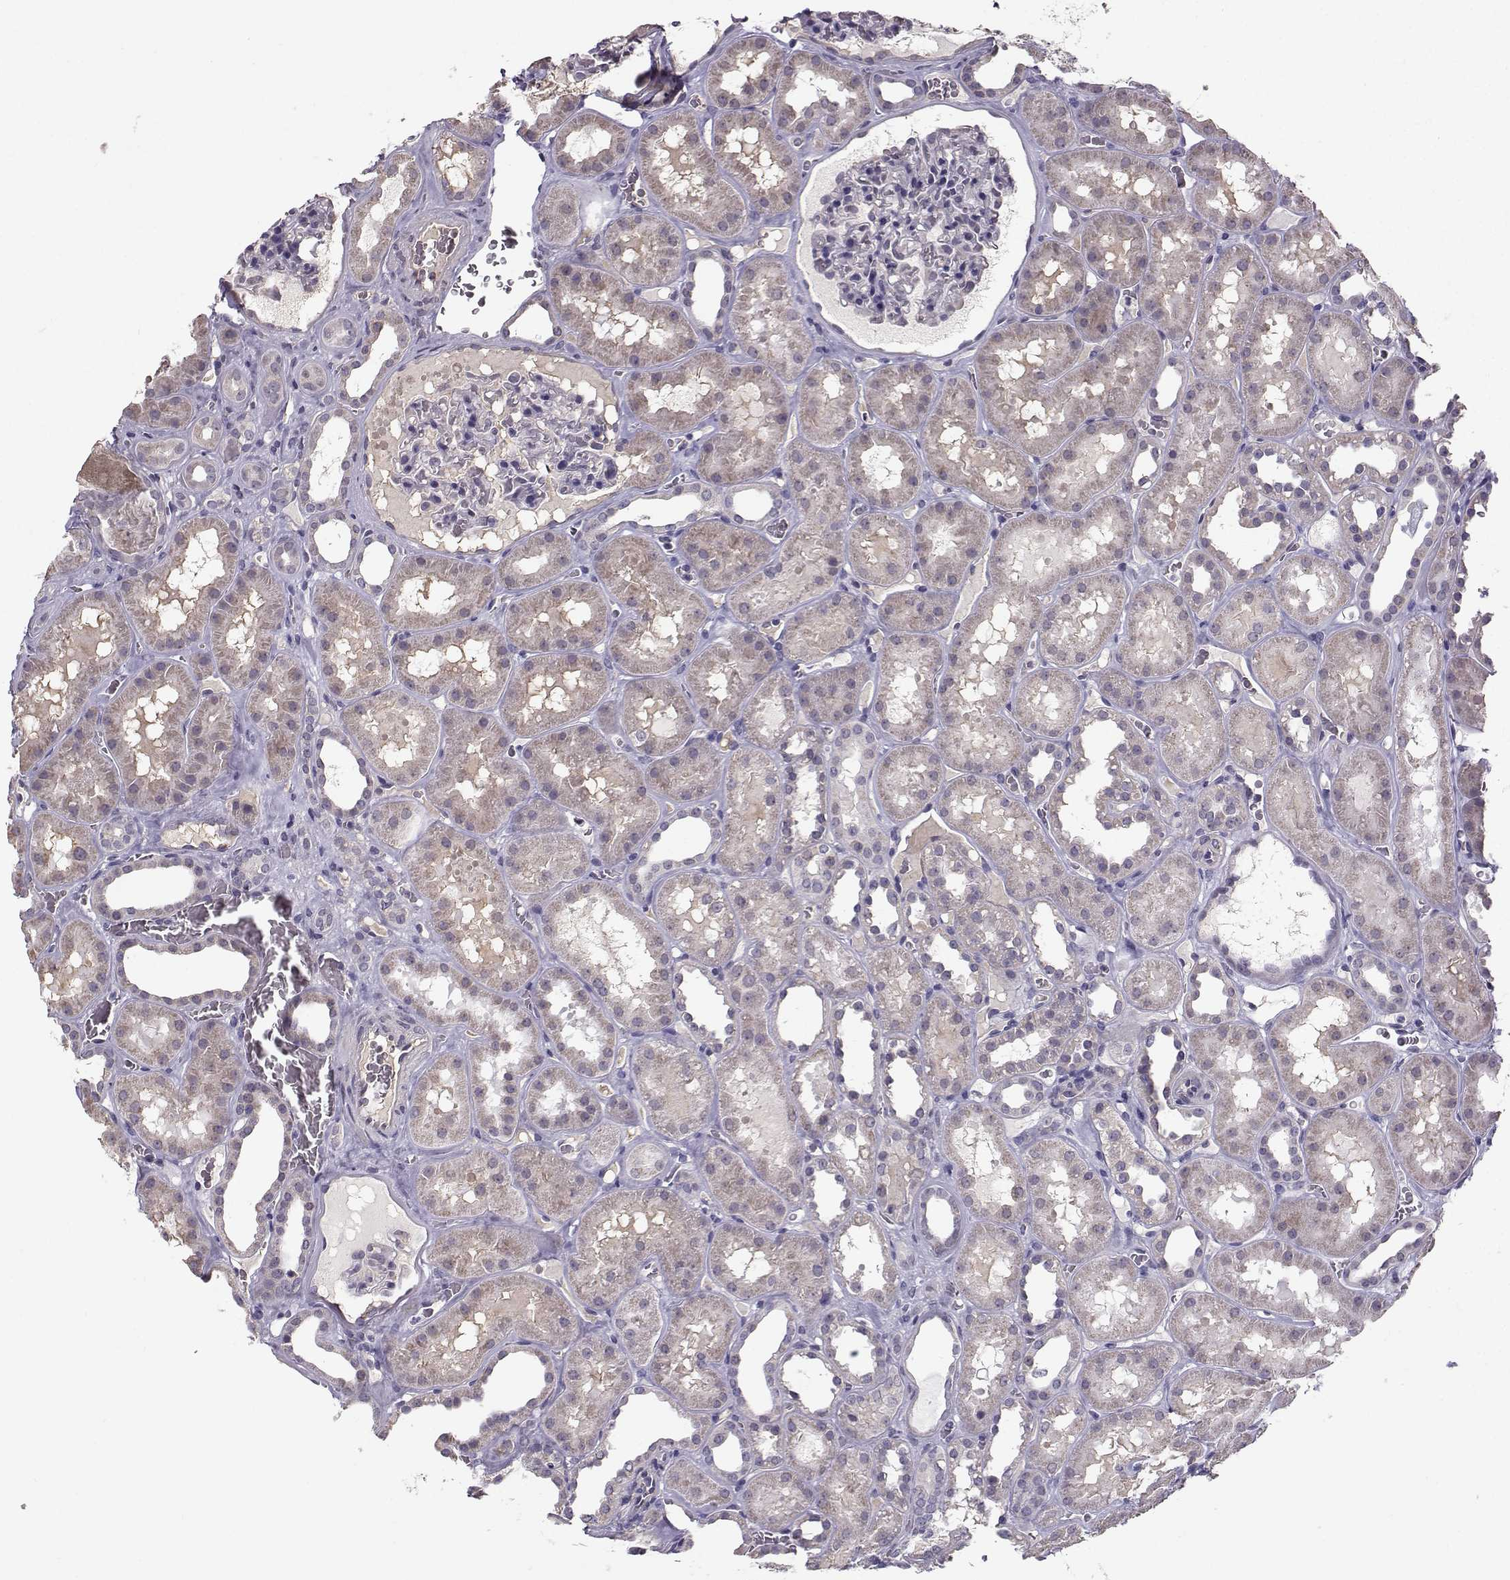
{"staining": {"intensity": "negative", "quantity": "none", "location": "none"}, "tissue": "kidney", "cell_type": "Cells in glomeruli", "image_type": "normal", "snomed": [{"axis": "morphology", "description": "Normal tissue, NOS"}, {"axis": "topography", "description": "Kidney"}], "caption": "The micrograph displays no significant expression in cells in glomeruli of kidney.", "gene": "TSPYL5", "patient": {"sex": "female", "age": 41}}